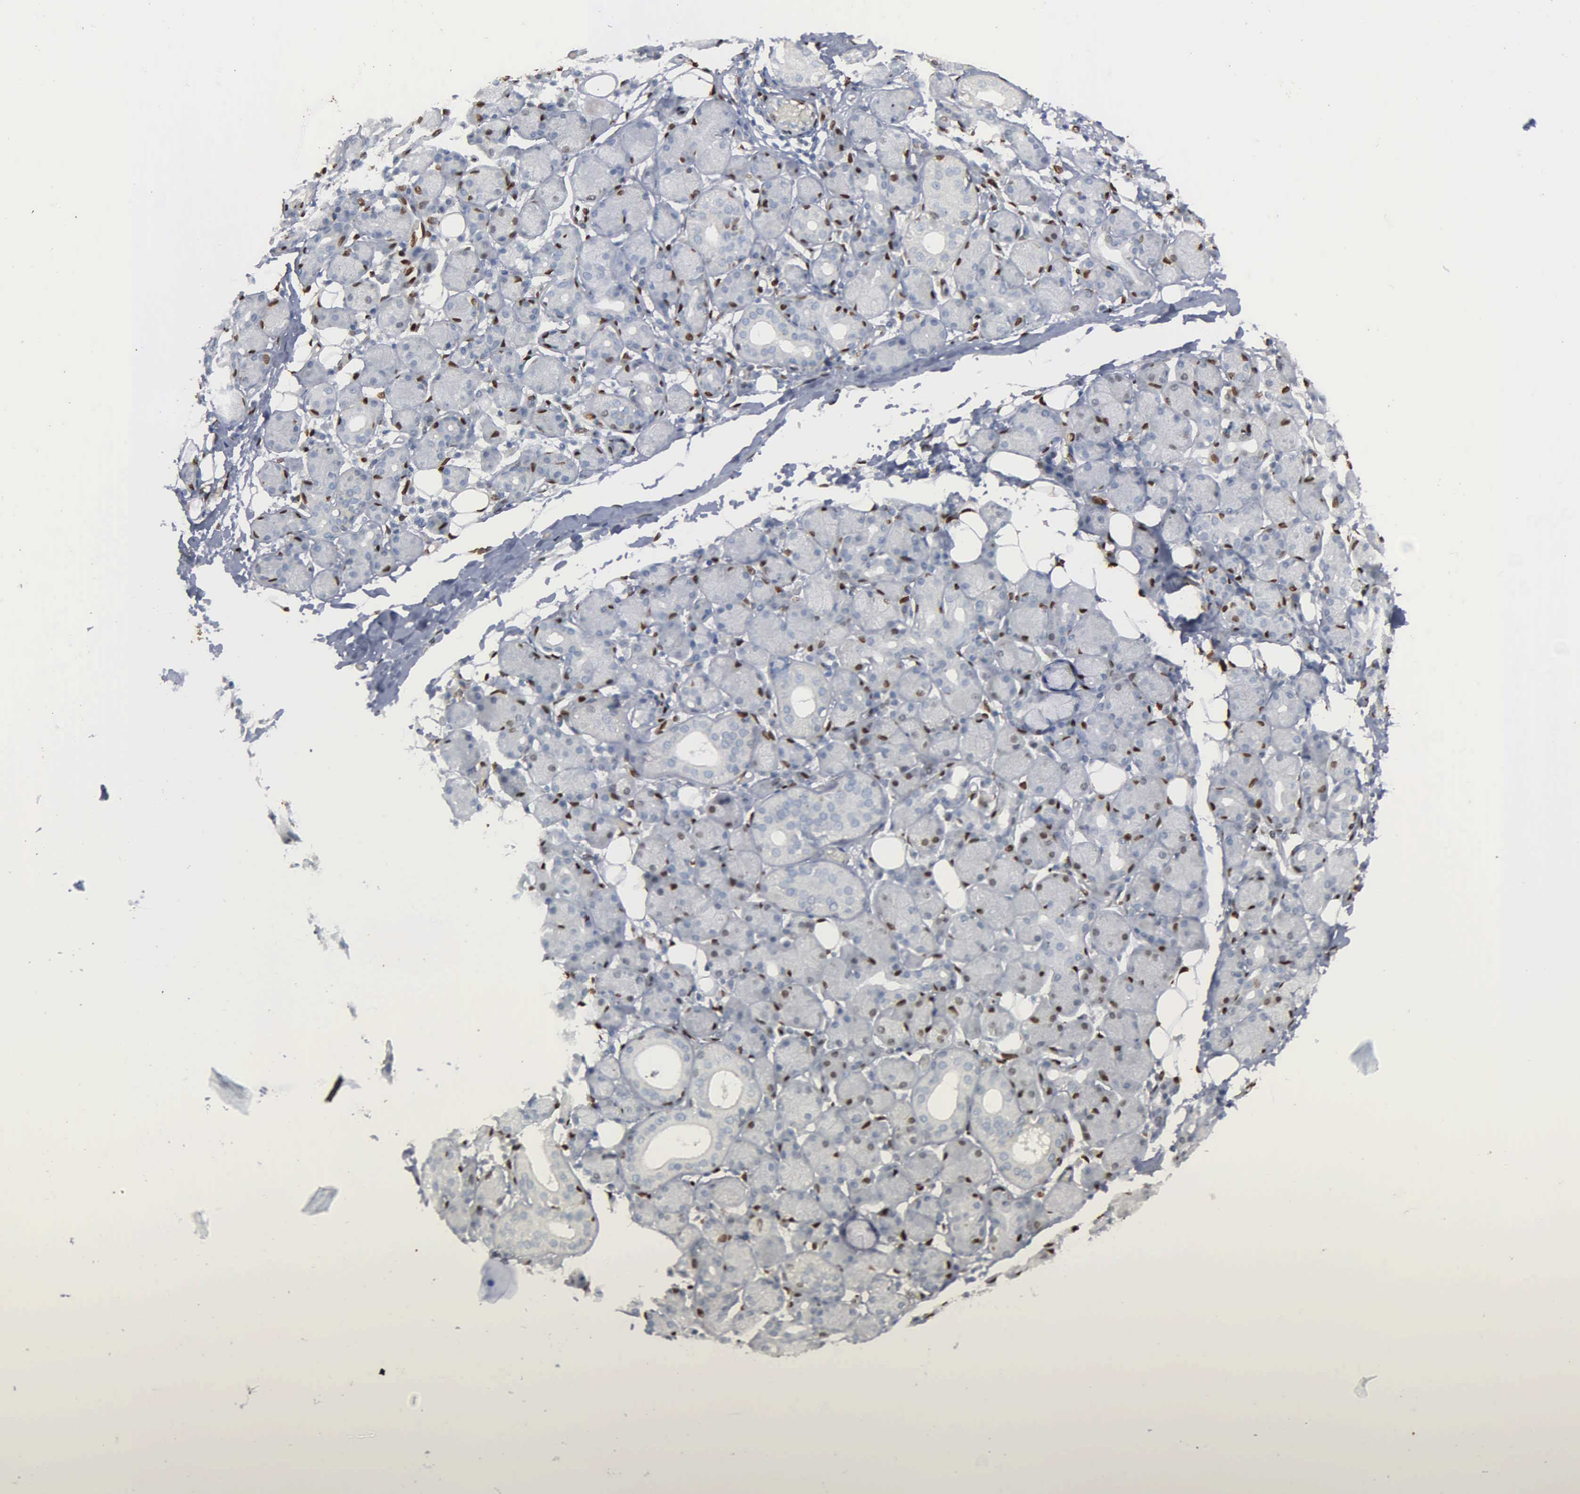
{"staining": {"intensity": "negative", "quantity": "none", "location": "none"}, "tissue": "salivary gland", "cell_type": "Glandular cells", "image_type": "normal", "snomed": [{"axis": "morphology", "description": "Normal tissue, NOS"}, {"axis": "topography", "description": "Salivary gland"}, {"axis": "topography", "description": "Peripheral nerve tissue"}], "caption": "The IHC histopathology image has no significant positivity in glandular cells of salivary gland. (Brightfield microscopy of DAB (3,3'-diaminobenzidine) immunohistochemistry at high magnification).", "gene": "FGF2", "patient": {"sex": "male", "age": 62}}